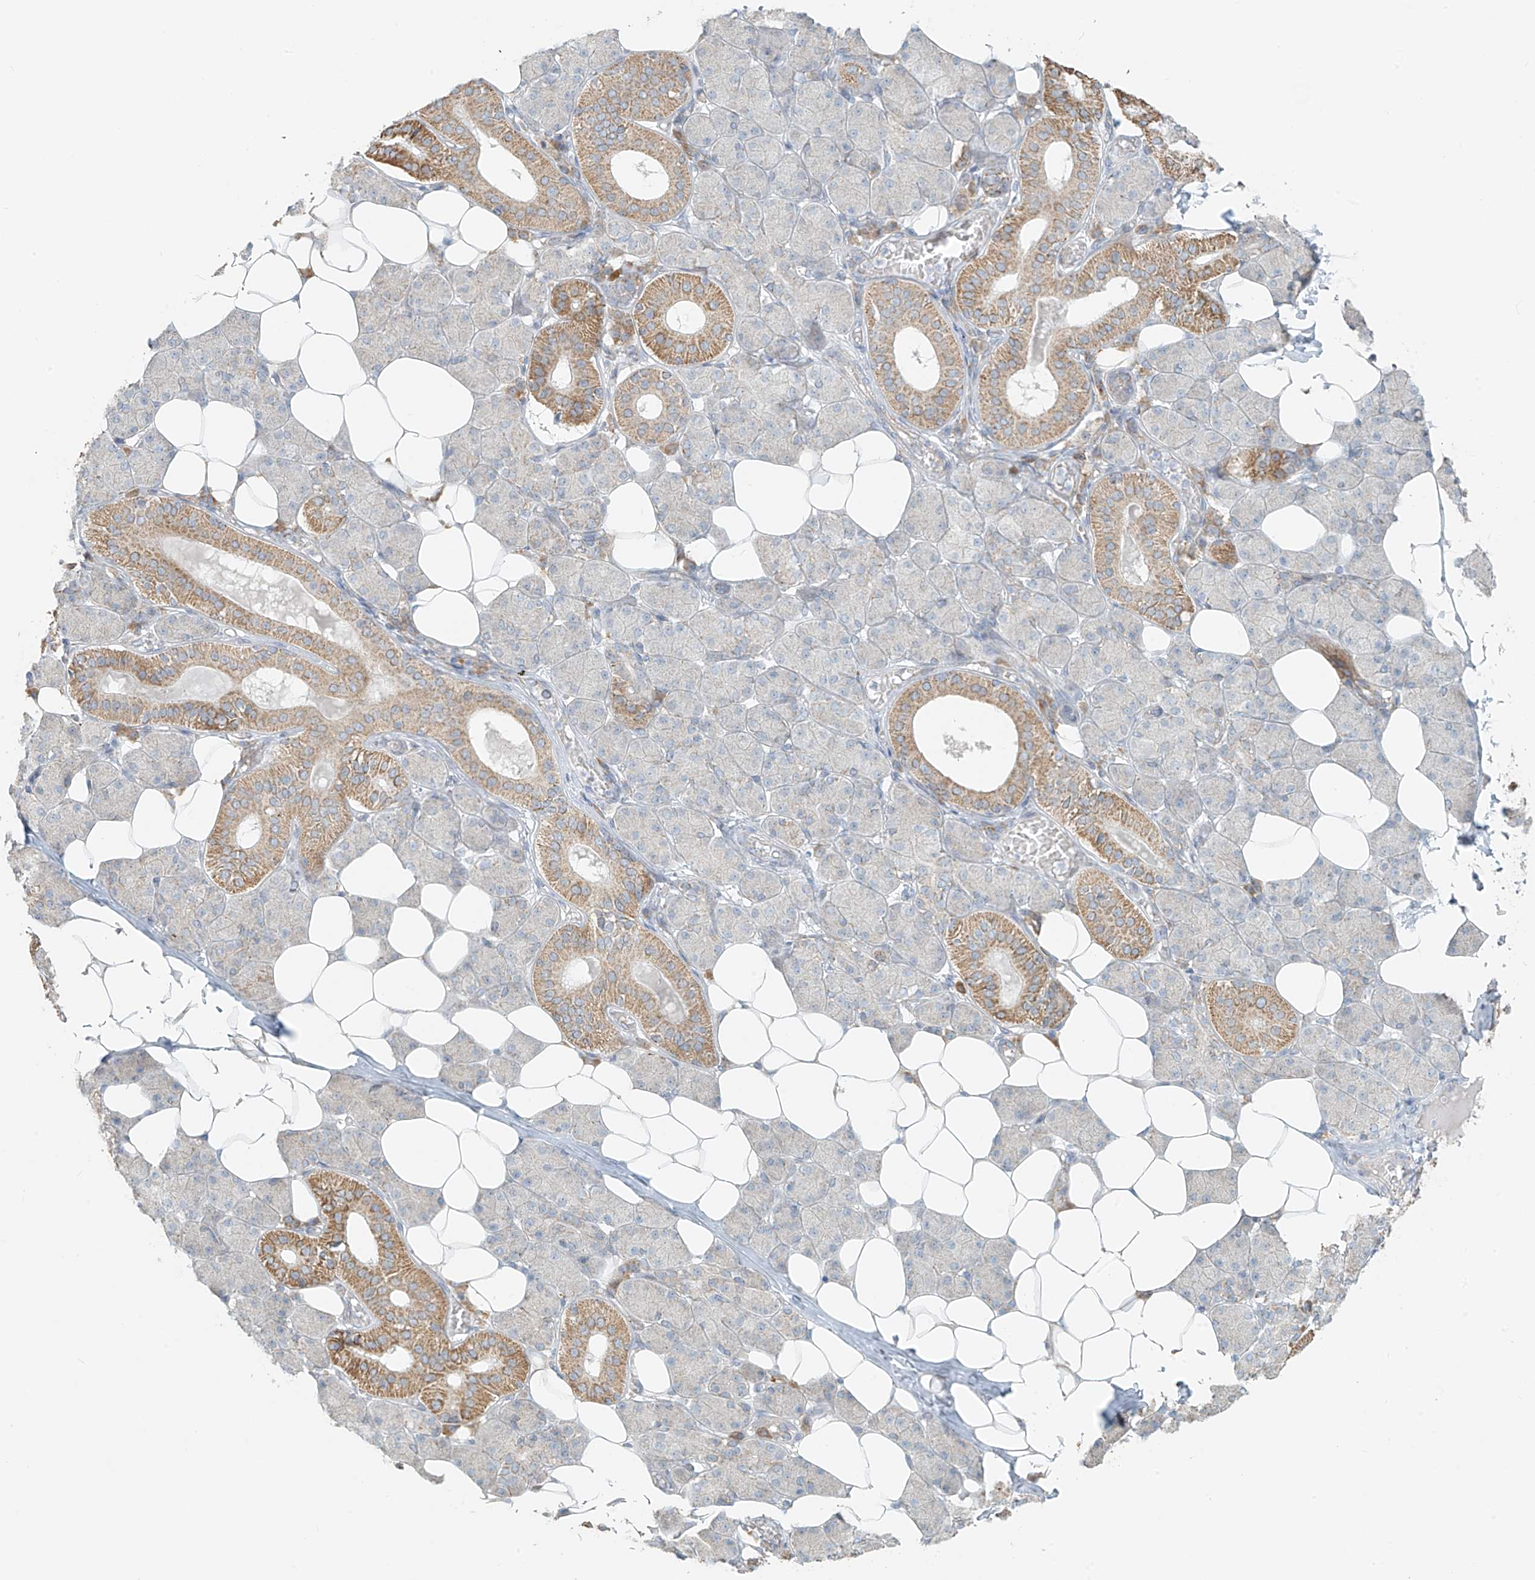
{"staining": {"intensity": "moderate", "quantity": "<25%", "location": "cytoplasmic/membranous"}, "tissue": "salivary gland", "cell_type": "Glandular cells", "image_type": "normal", "snomed": [{"axis": "morphology", "description": "Normal tissue, NOS"}, {"axis": "topography", "description": "Salivary gland"}], "caption": "Glandular cells show moderate cytoplasmic/membranous positivity in approximately <25% of cells in normal salivary gland.", "gene": "UST", "patient": {"sex": "female", "age": 33}}